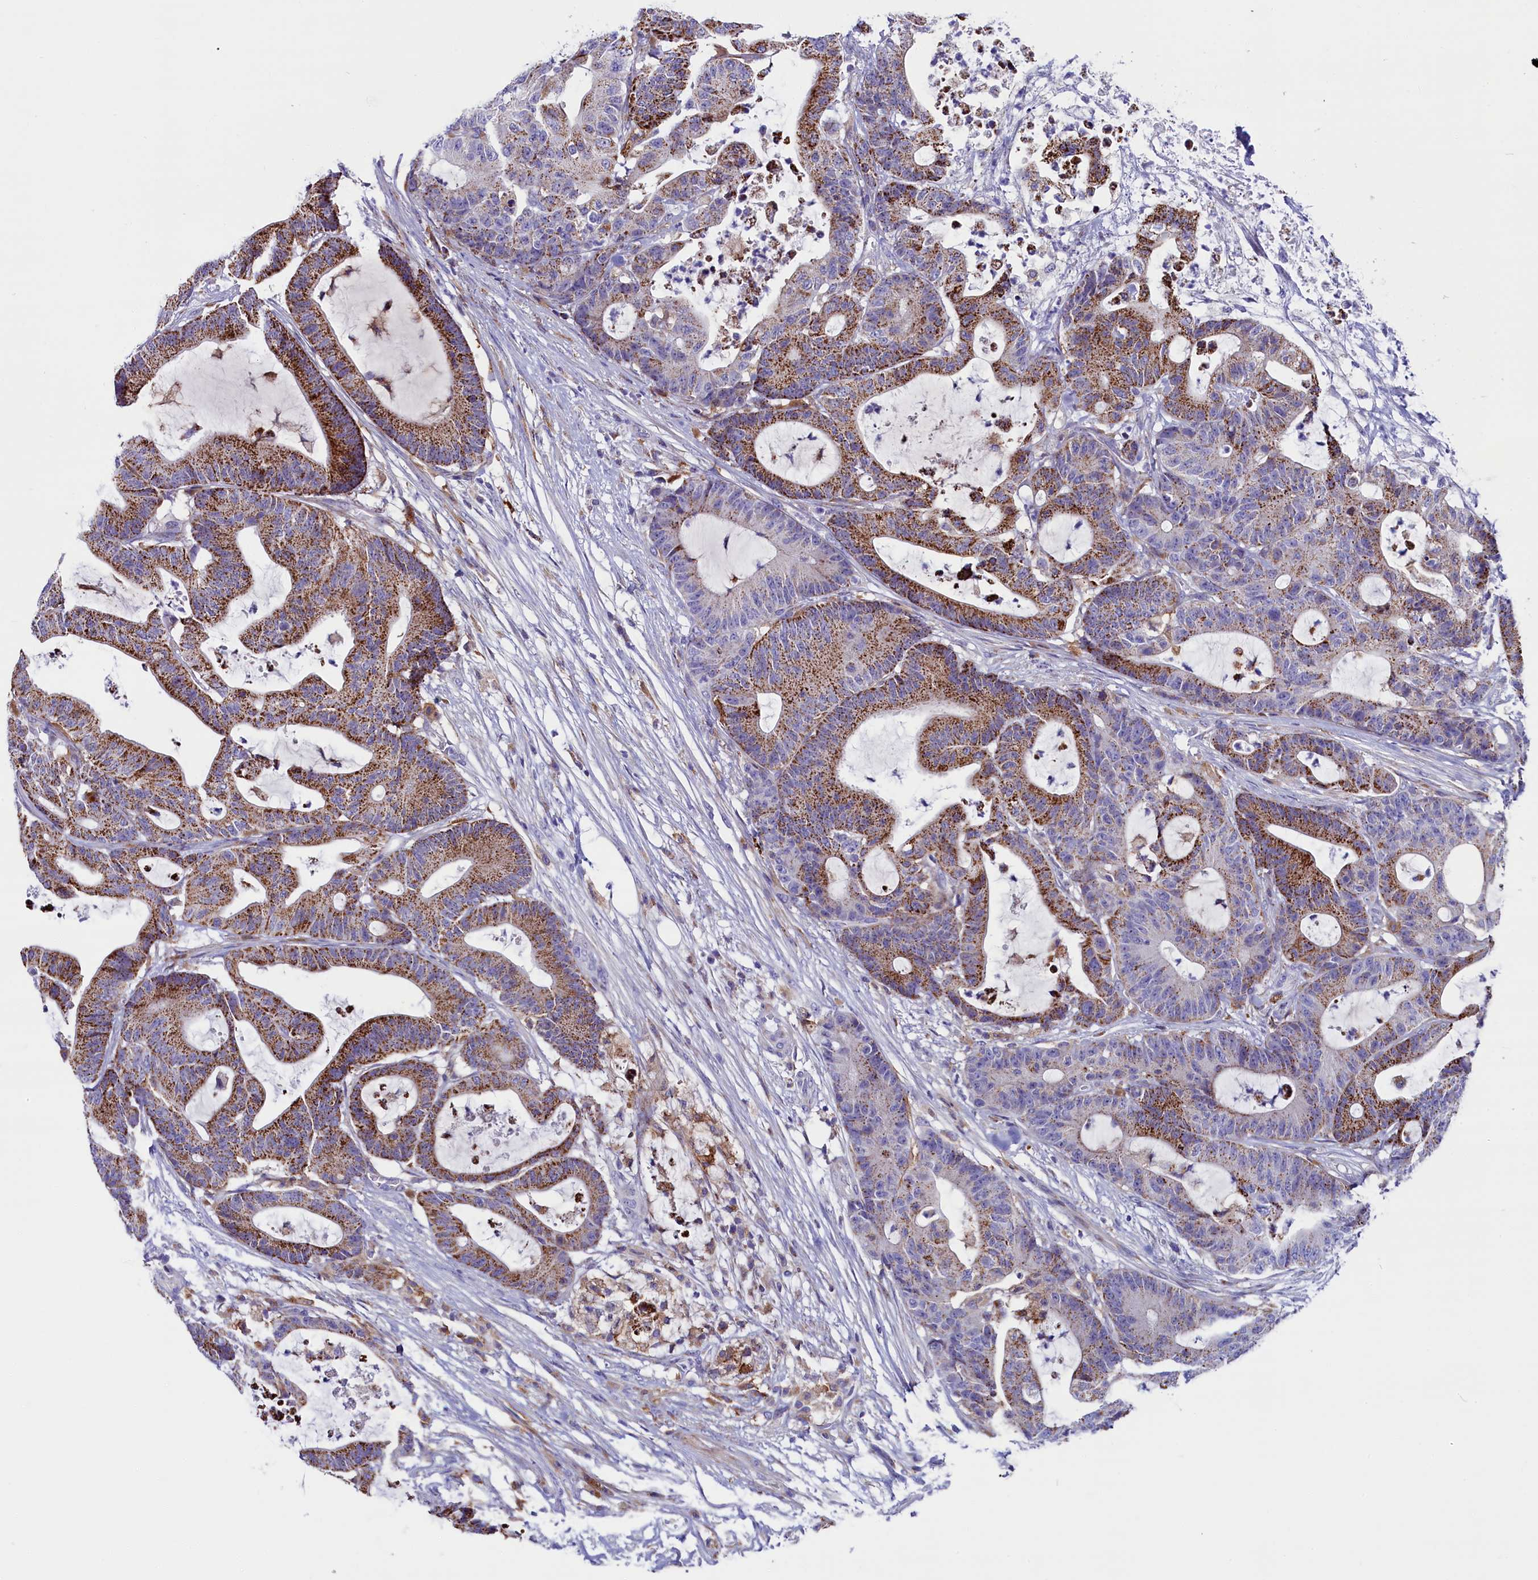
{"staining": {"intensity": "moderate", "quantity": "25%-75%", "location": "cytoplasmic/membranous"}, "tissue": "colorectal cancer", "cell_type": "Tumor cells", "image_type": "cancer", "snomed": [{"axis": "morphology", "description": "Adenocarcinoma, NOS"}, {"axis": "topography", "description": "Colon"}], "caption": "Moderate cytoplasmic/membranous positivity for a protein is seen in approximately 25%-75% of tumor cells of colorectal cancer (adenocarcinoma) using immunohistochemistry.", "gene": "IL20RA", "patient": {"sex": "female", "age": 84}}